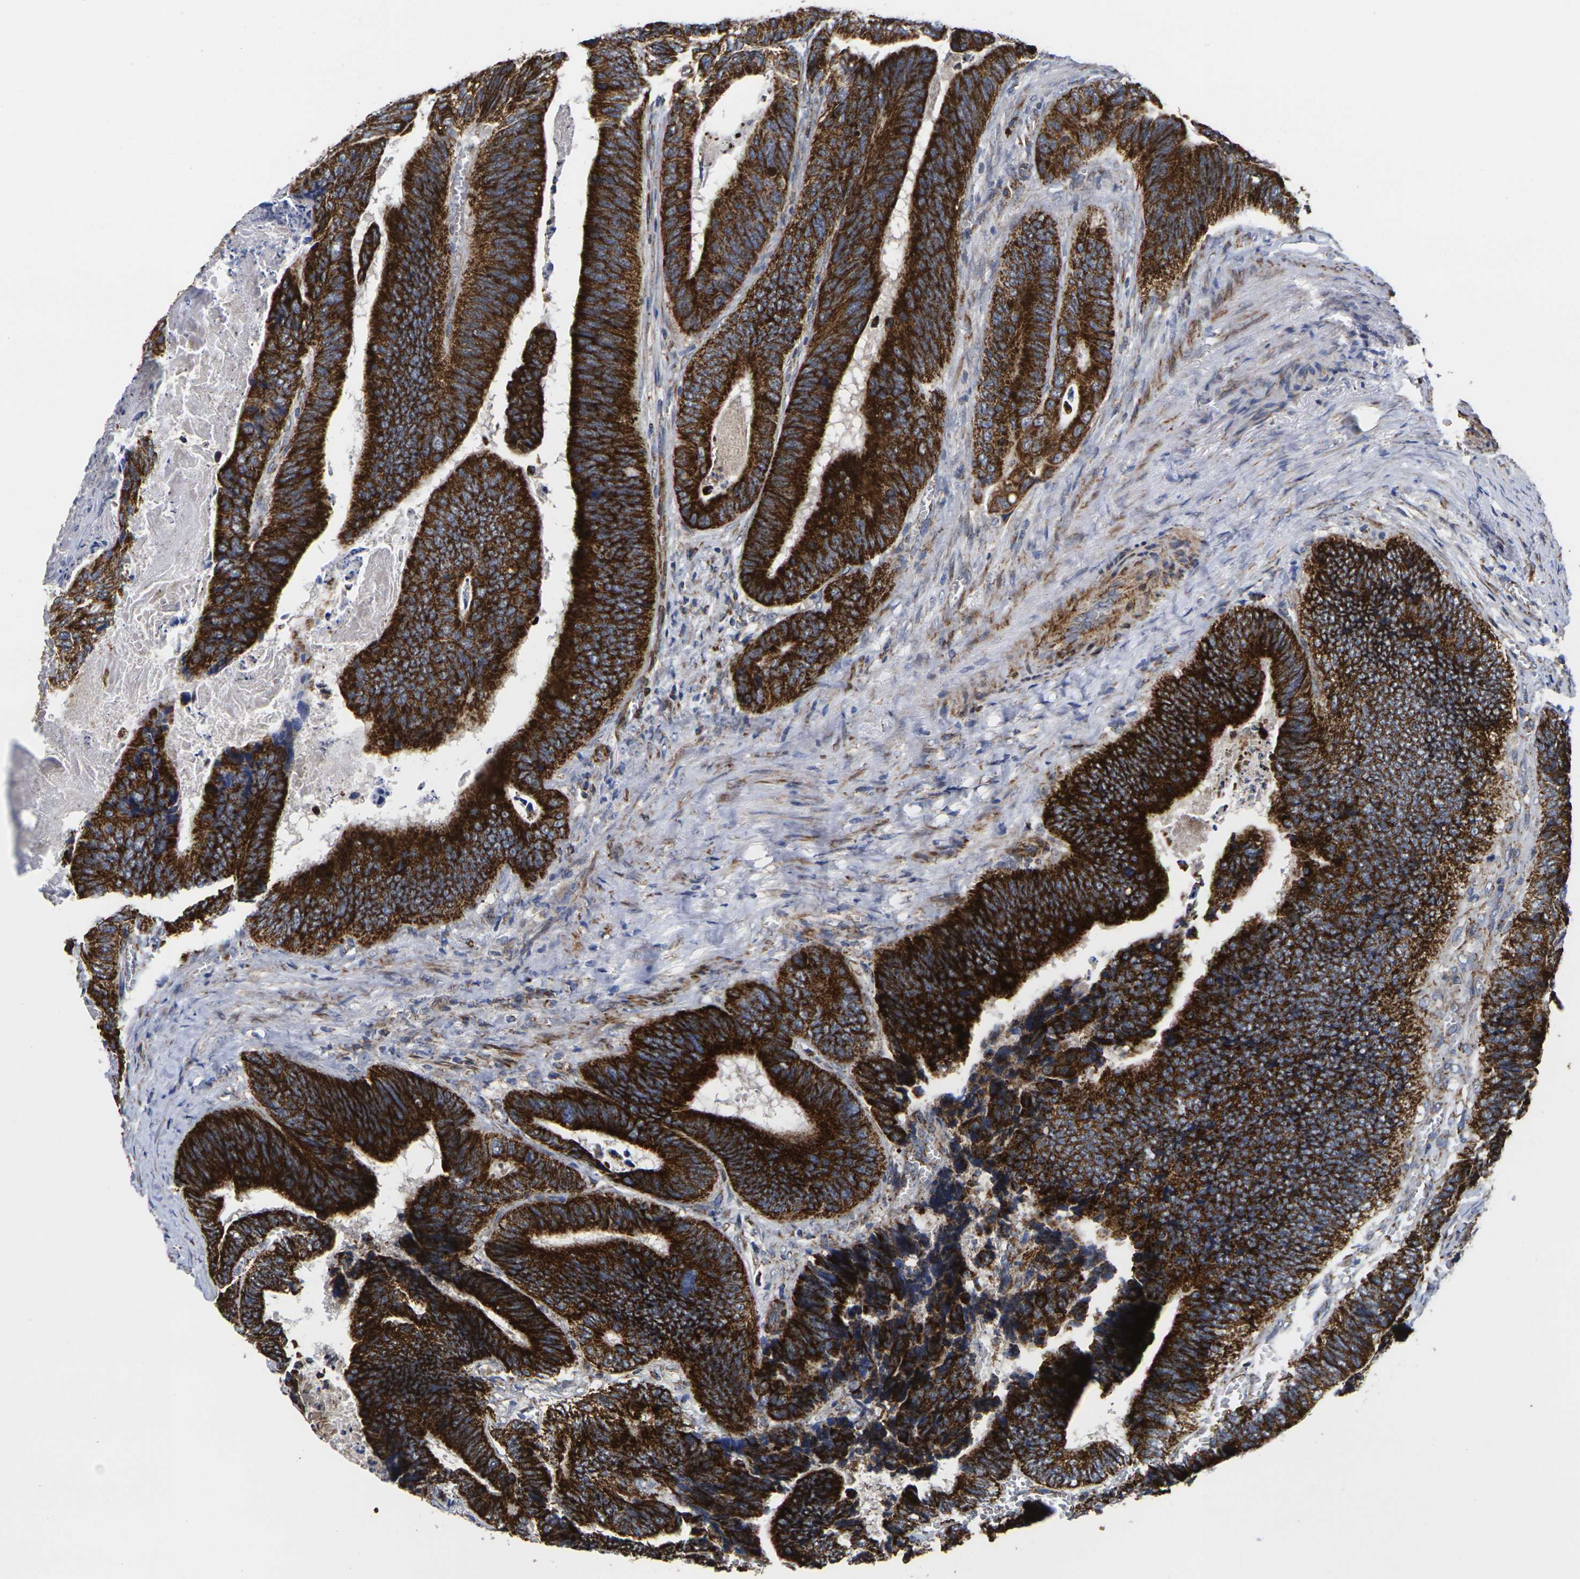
{"staining": {"intensity": "strong", "quantity": ">75%", "location": "cytoplasmic/membranous"}, "tissue": "colorectal cancer", "cell_type": "Tumor cells", "image_type": "cancer", "snomed": [{"axis": "morphology", "description": "Adenocarcinoma, NOS"}, {"axis": "topography", "description": "Colon"}], "caption": "This photomicrograph displays IHC staining of human adenocarcinoma (colorectal), with high strong cytoplasmic/membranous positivity in about >75% of tumor cells.", "gene": "P2RY11", "patient": {"sex": "male", "age": 72}}